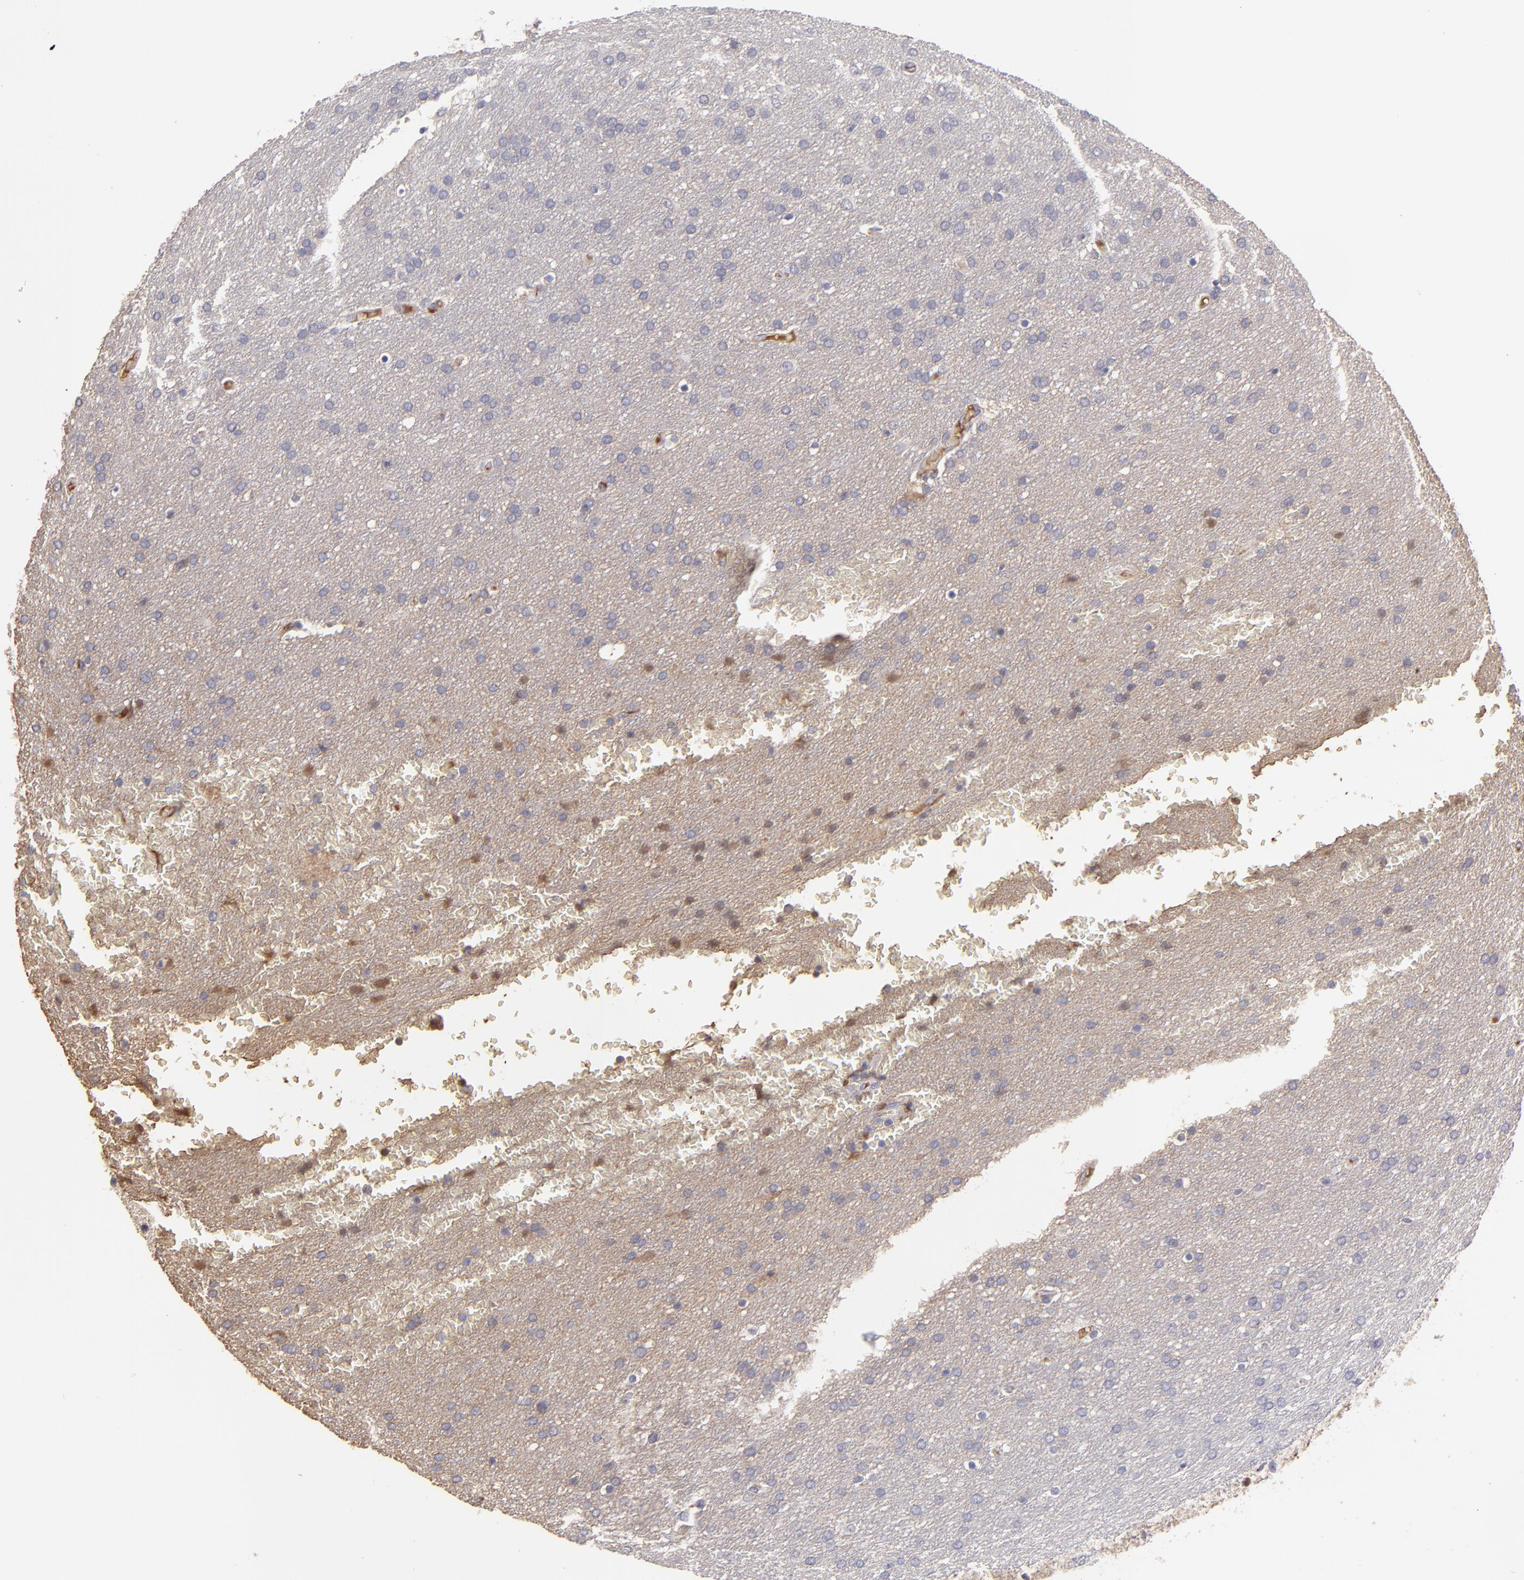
{"staining": {"intensity": "negative", "quantity": "none", "location": "none"}, "tissue": "glioma", "cell_type": "Tumor cells", "image_type": "cancer", "snomed": [{"axis": "morphology", "description": "Glioma, malignant, Low grade"}, {"axis": "topography", "description": "Brain"}], "caption": "An immunohistochemistry (IHC) histopathology image of malignant low-grade glioma is shown. There is no staining in tumor cells of malignant low-grade glioma. (Immunohistochemistry, brightfield microscopy, high magnification).", "gene": "ABCC4", "patient": {"sex": "female", "age": 32}}